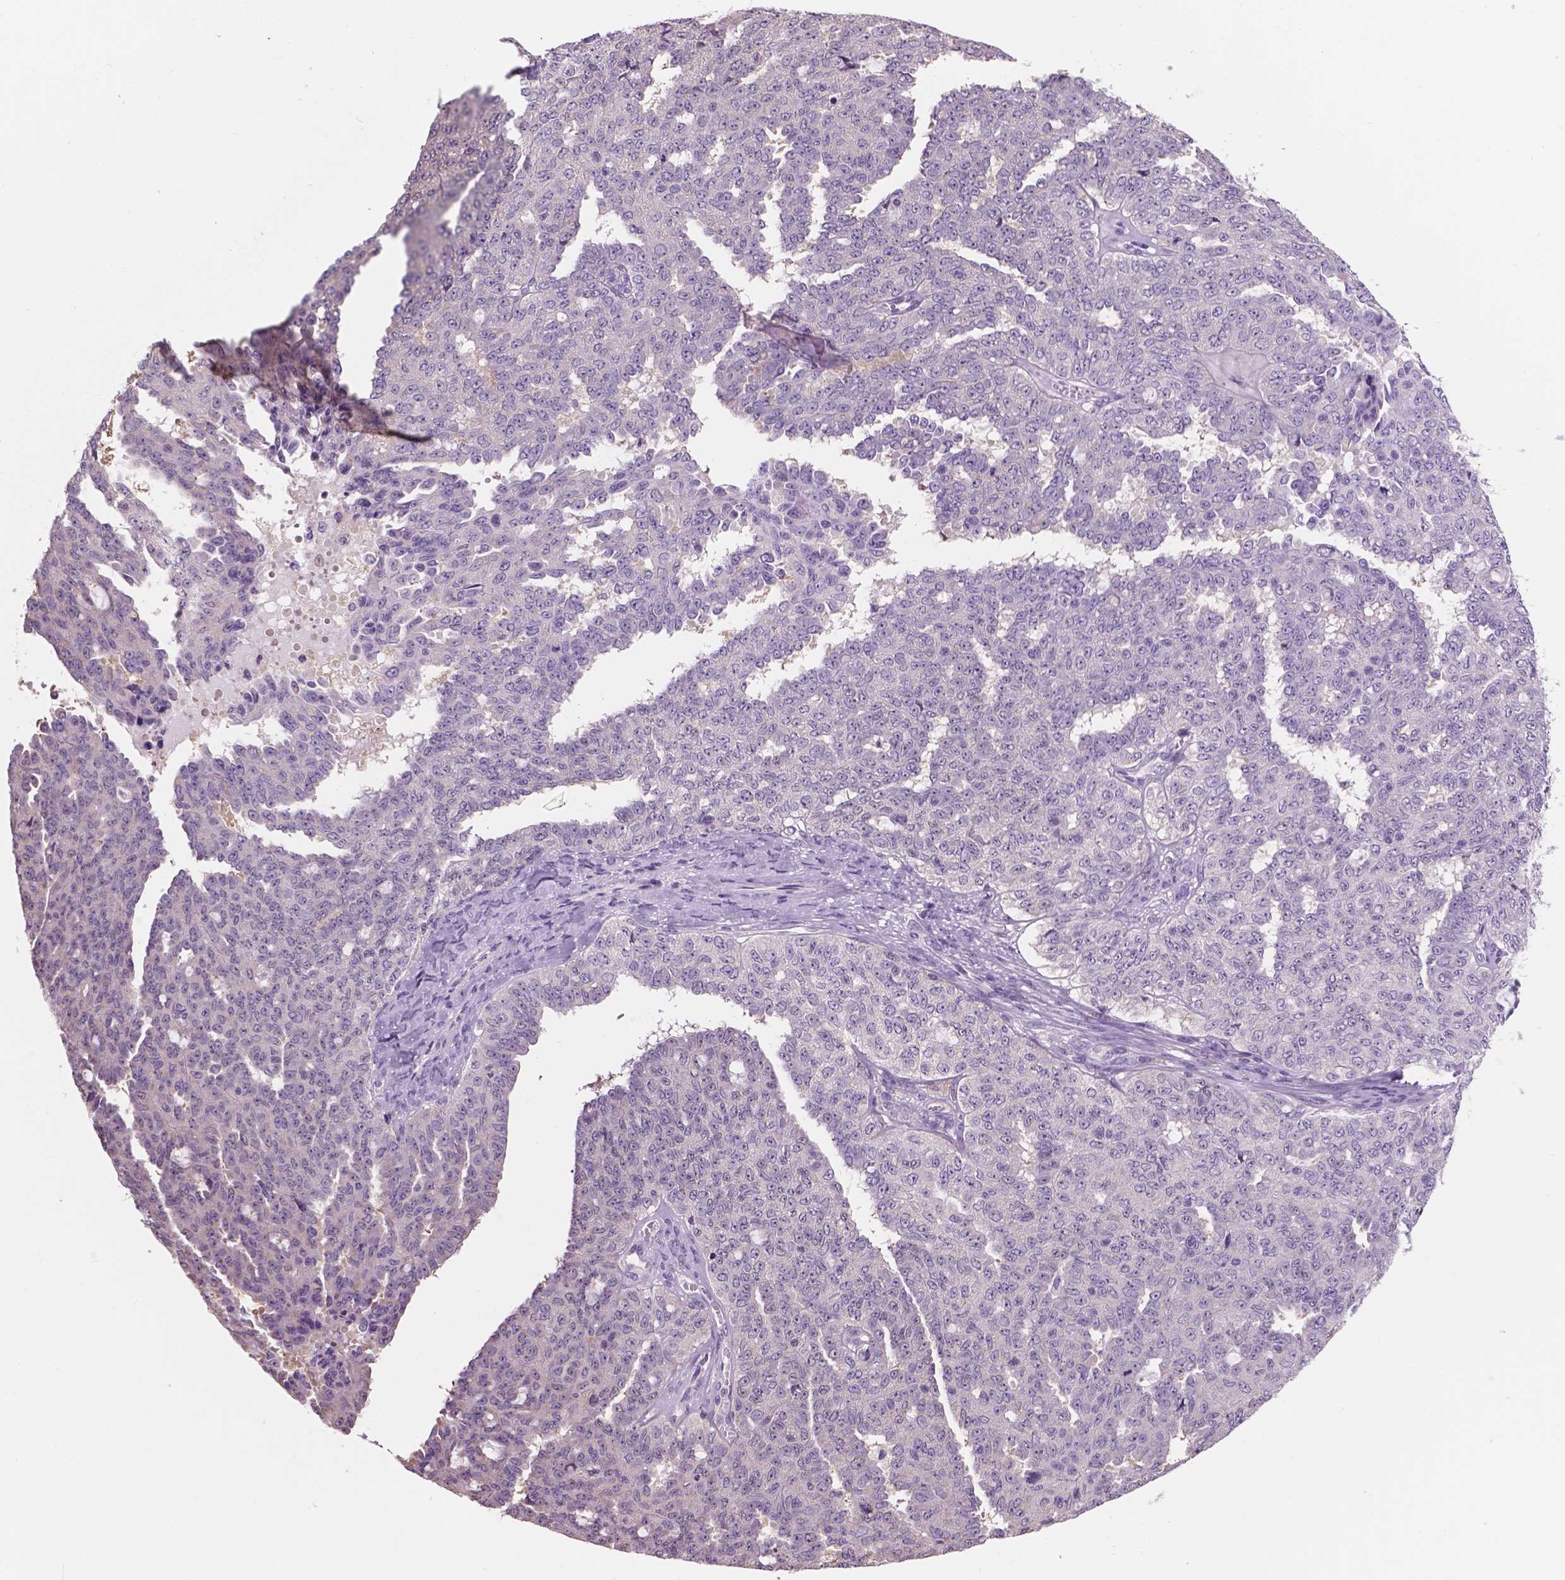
{"staining": {"intensity": "negative", "quantity": "none", "location": "none"}, "tissue": "ovarian cancer", "cell_type": "Tumor cells", "image_type": "cancer", "snomed": [{"axis": "morphology", "description": "Cystadenocarcinoma, serous, NOS"}, {"axis": "topography", "description": "Ovary"}], "caption": "Immunohistochemistry (IHC) of ovarian cancer (serous cystadenocarcinoma) shows no staining in tumor cells.", "gene": "SBSN", "patient": {"sex": "female", "age": 71}}